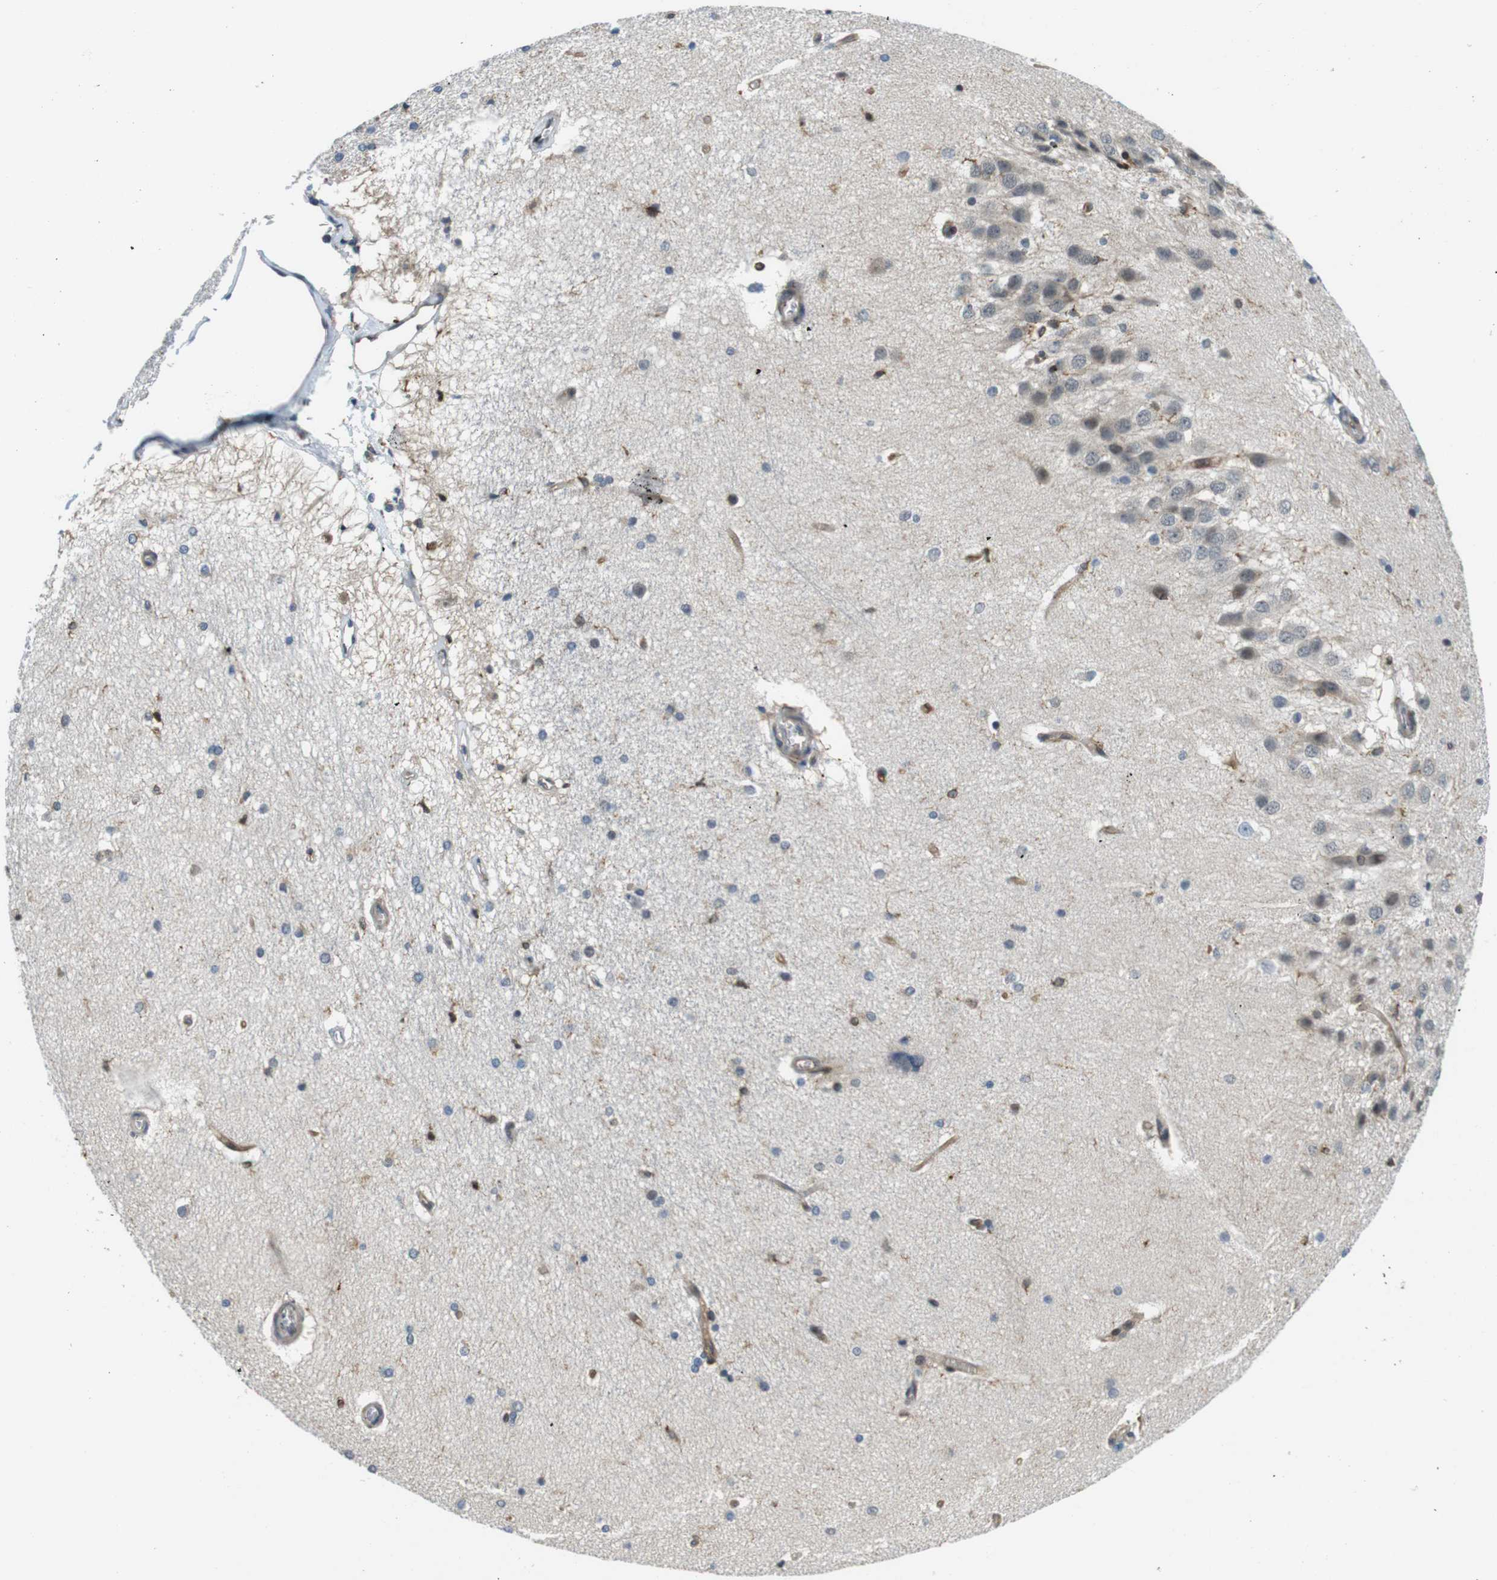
{"staining": {"intensity": "weak", "quantity": "<25%", "location": "cytoplasmic/membranous"}, "tissue": "hippocampus", "cell_type": "Glial cells", "image_type": "normal", "snomed": [{"axis": "morphology", "description": "Normal tissue, NOS"}, {"axis": "topography", "description": "Hippocampus"}], "caption": "Immunohistochemistry (IHC) micrograph of unremarkable hippocampus: human hippocampus stained with DAB (3,3'-diaminobenzidine) exhibits no significant protein expression in glial cells.", "gene": "PALD1", "patient": {"sex": "female", "age": 19}}